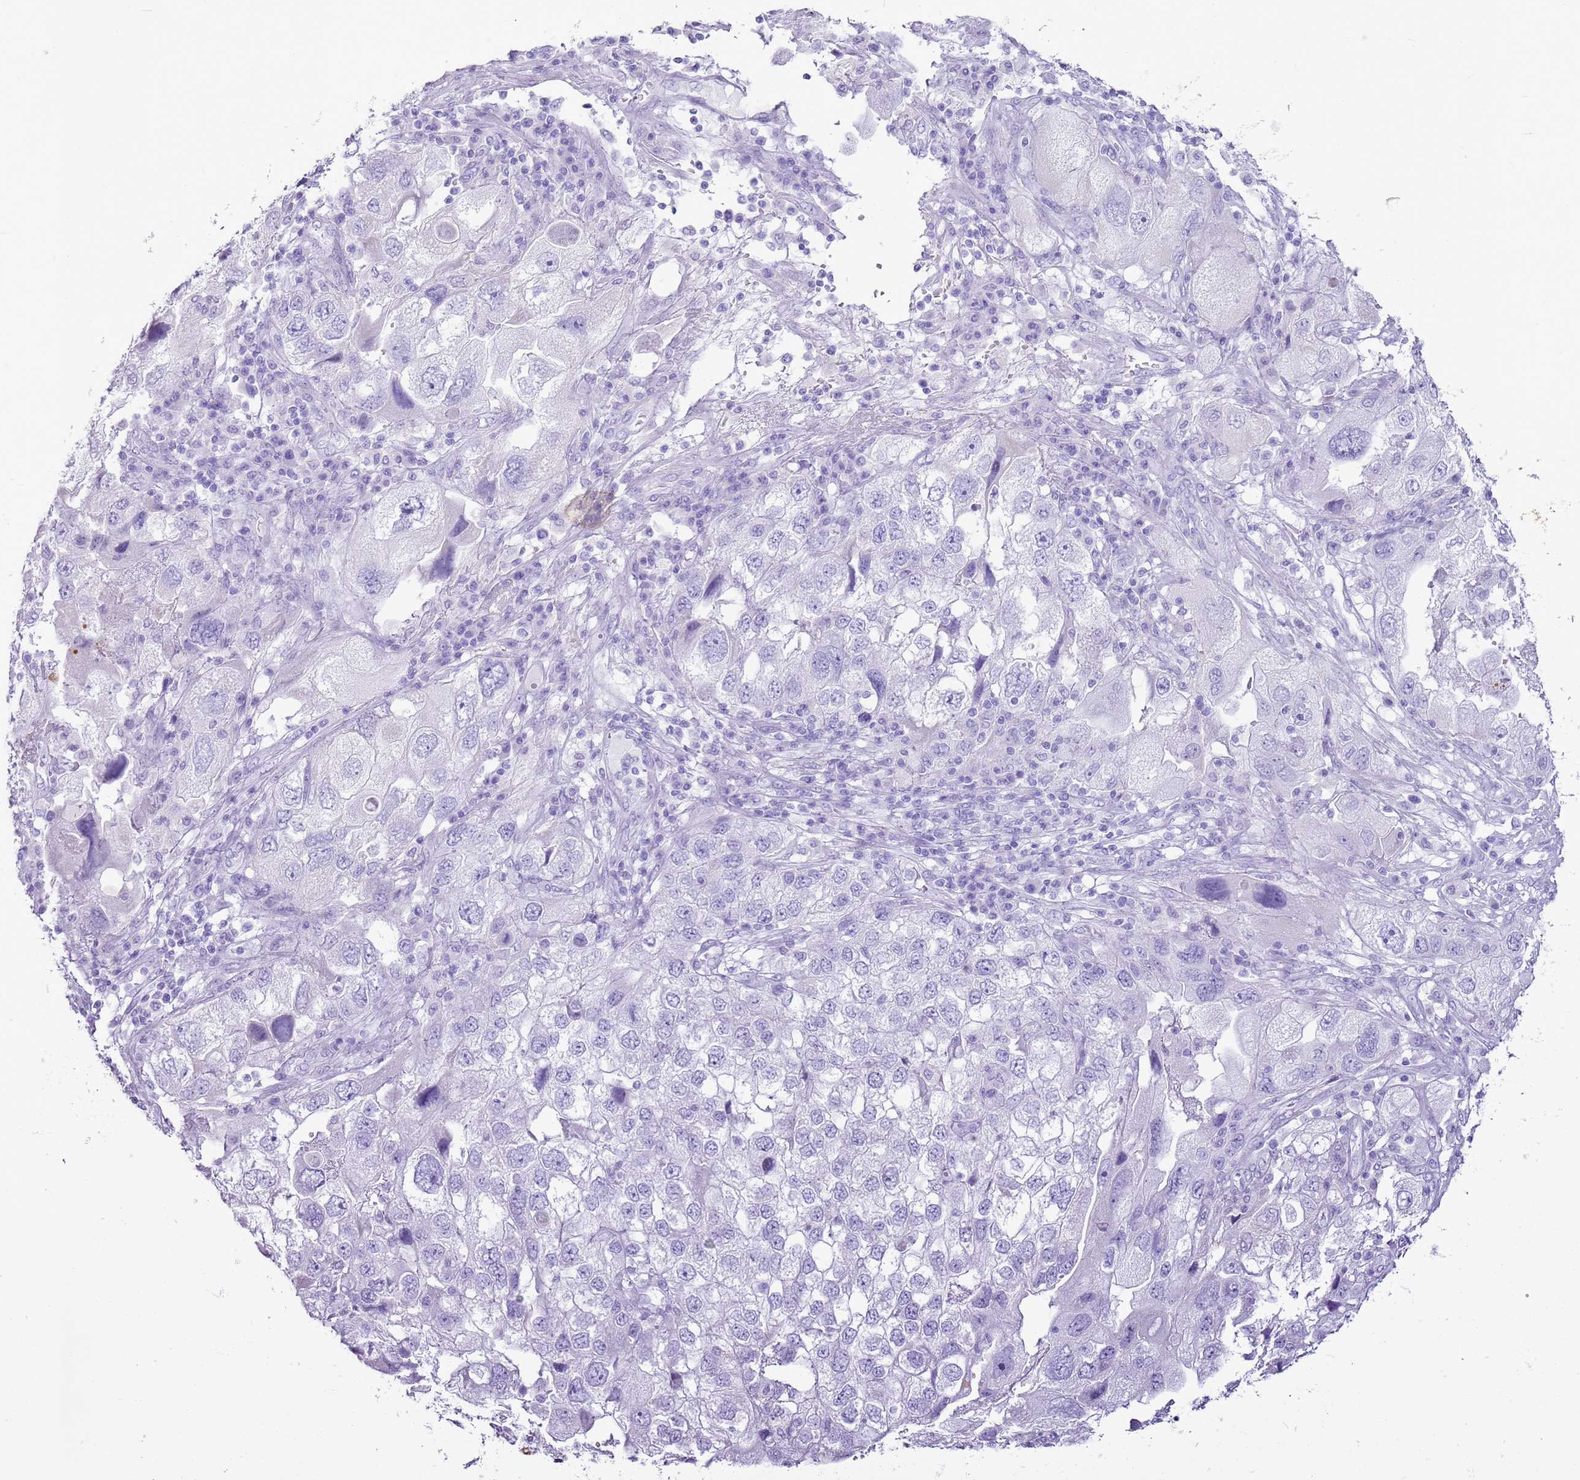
{"staining": {"intensity": "negative", "quantity": "none", "location": "none"}, "tissue": "endometrial cancer", "cell_type": "Tumor cells", "image_type": "cancer", "snomed": [{"axis": "morphology", "description": "Adenocarcinoma, NOS"}, {"axis": "topography", "description": "Endometrium"}], "caption": "Immunohistochemistry image of neoplastic tissue: human adenocarcinoma (endometrial) stained with DAB exhibits no significant protein positivity in tumor cells.", "gene": "CNFN", "patient": {"sex": "female", "age": 49}}